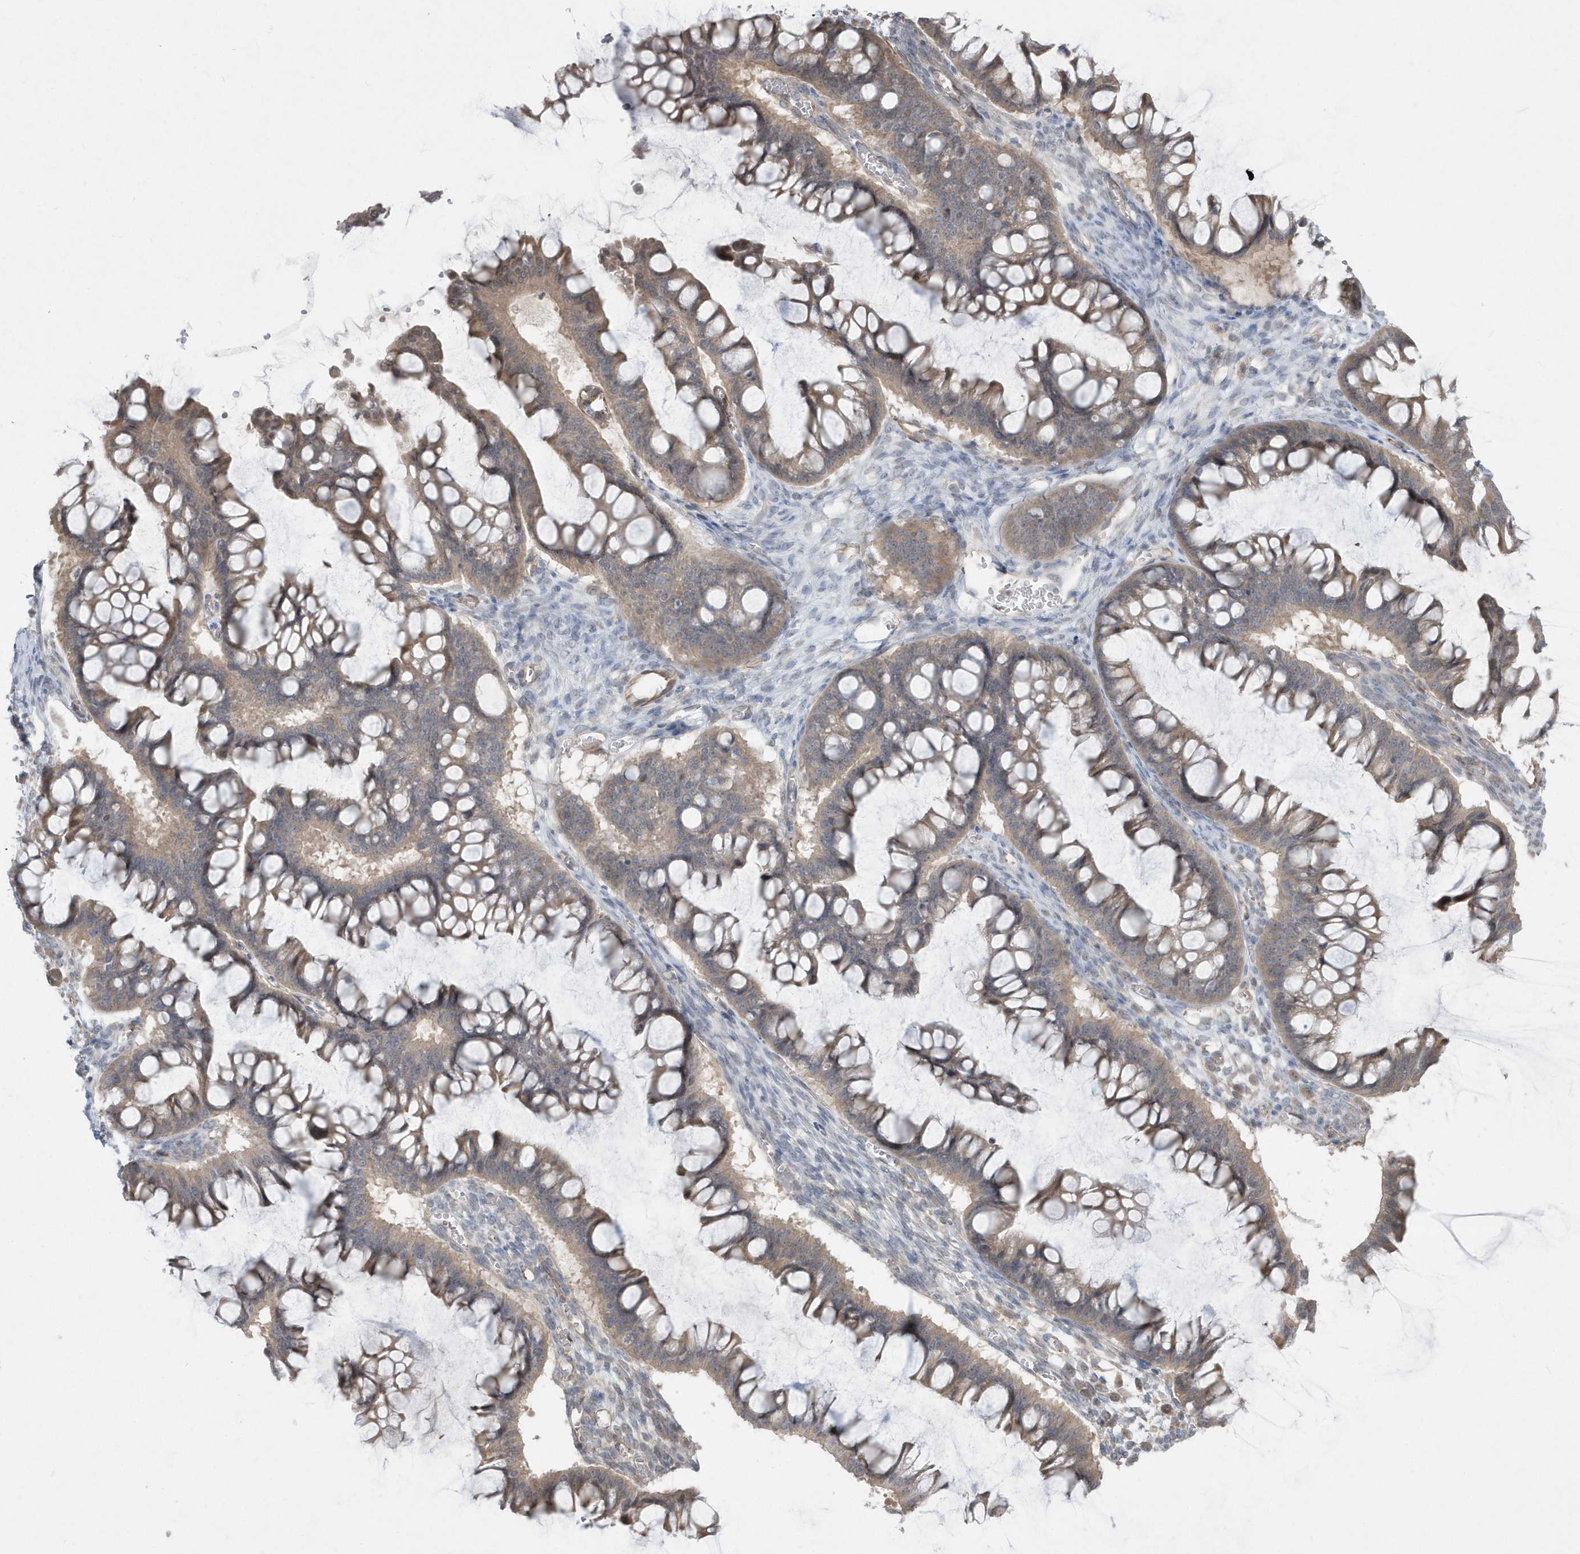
{"staining": {"intensity": "weak", "quantity": ">75%", "location": "cytoplasmic/membranous"}, "tissue": "ovarian cancer", "cell_type": "Tumor cells", "image_type": "cancer", "snomed": [{"axis": "morphology", "description": "Cystadenocarcinoma, mucinous, NOS"}, {"axis": "topography", "description": "Ovary"}], "caption": "A low amount of weak cytoplasmic/membranous positivity is present in approximately >75% of tumor cells in ovarian cancer tissue.", "gene": "DHX57", "patient": {"sex": "female", "age": 73}}